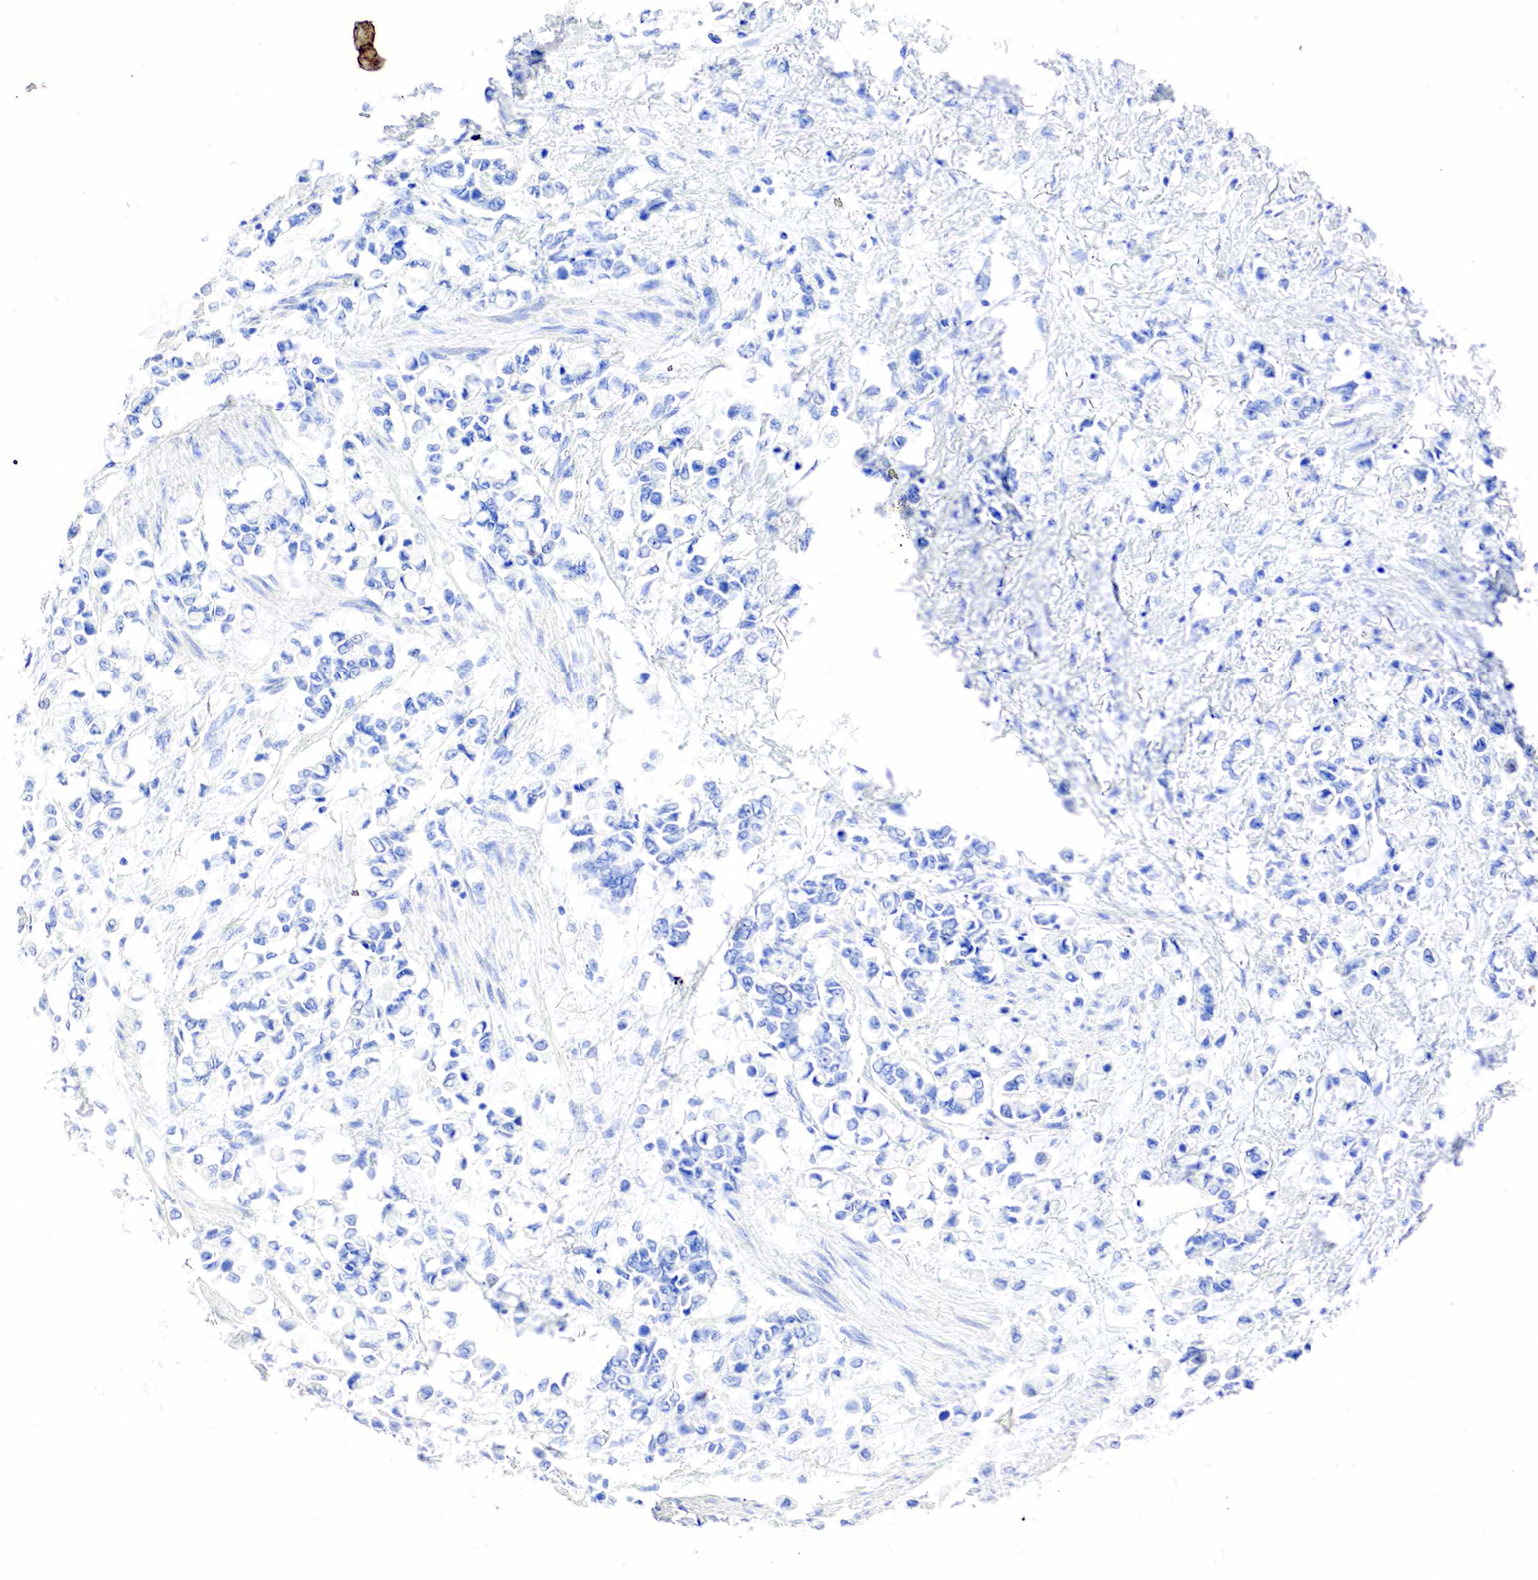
{"staining": {"intensity": "negative", "quantity": "none", "location": "none"}, "tissue": "stomach cancer", "cell_type": "Tumor cells", "image_type": "cancer", "snomed": [{"axis": "morphology", "description": "Adenocarcinoma, NOS"}, {"axis": "topography", "description": "Stomach"}], "caption": "Immunohistochemistry histopathology image of stomach adenocarcinoma stained for a protein (brown), which exhibits no staining in tumor cells.", "gene": "PGR", "patient": {"sex": "male", "age": 78}}